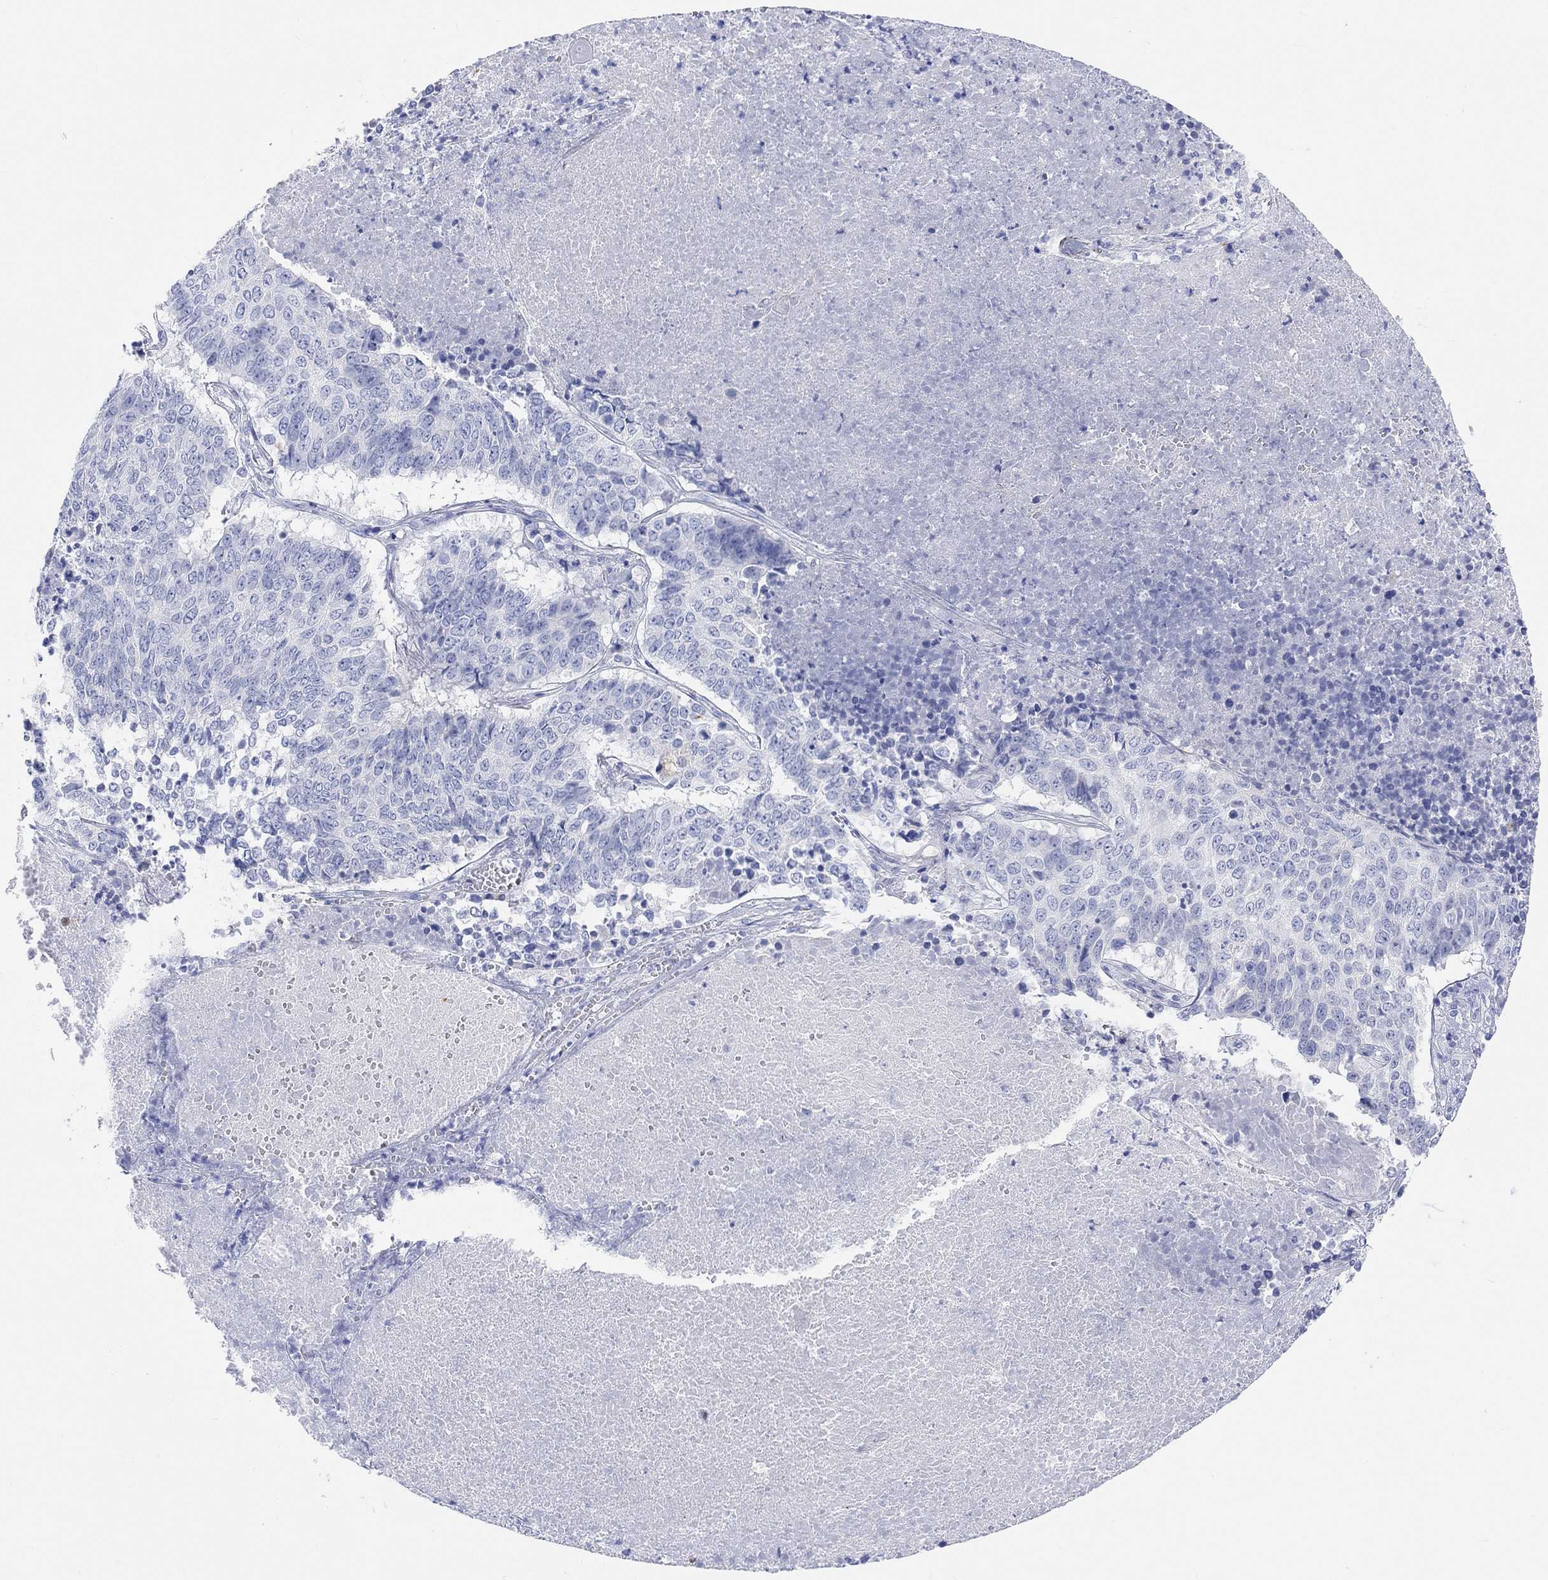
{"staining": {"intensity": "negative", "quantity": "none", "location": "none"}, "tissue": "lung cancer", "cell_type": "Tumor cells", "image_type": "cancer", "snomed": [{"axis": "morphology", "description": "Squamous cell carcinoma, NOS"}, {"axis": "topography", "description": "Lung"}], "caption": "Image shows no protein expression in tumor cells of squamous cell carcinoma (lung) tissue. (Brightfield microscopy of DAB (3,3'-diaminobenzidine) IHC at high magnification).", "gene": "XIRP2", "patient": {"sex": "male", "age": 64}}